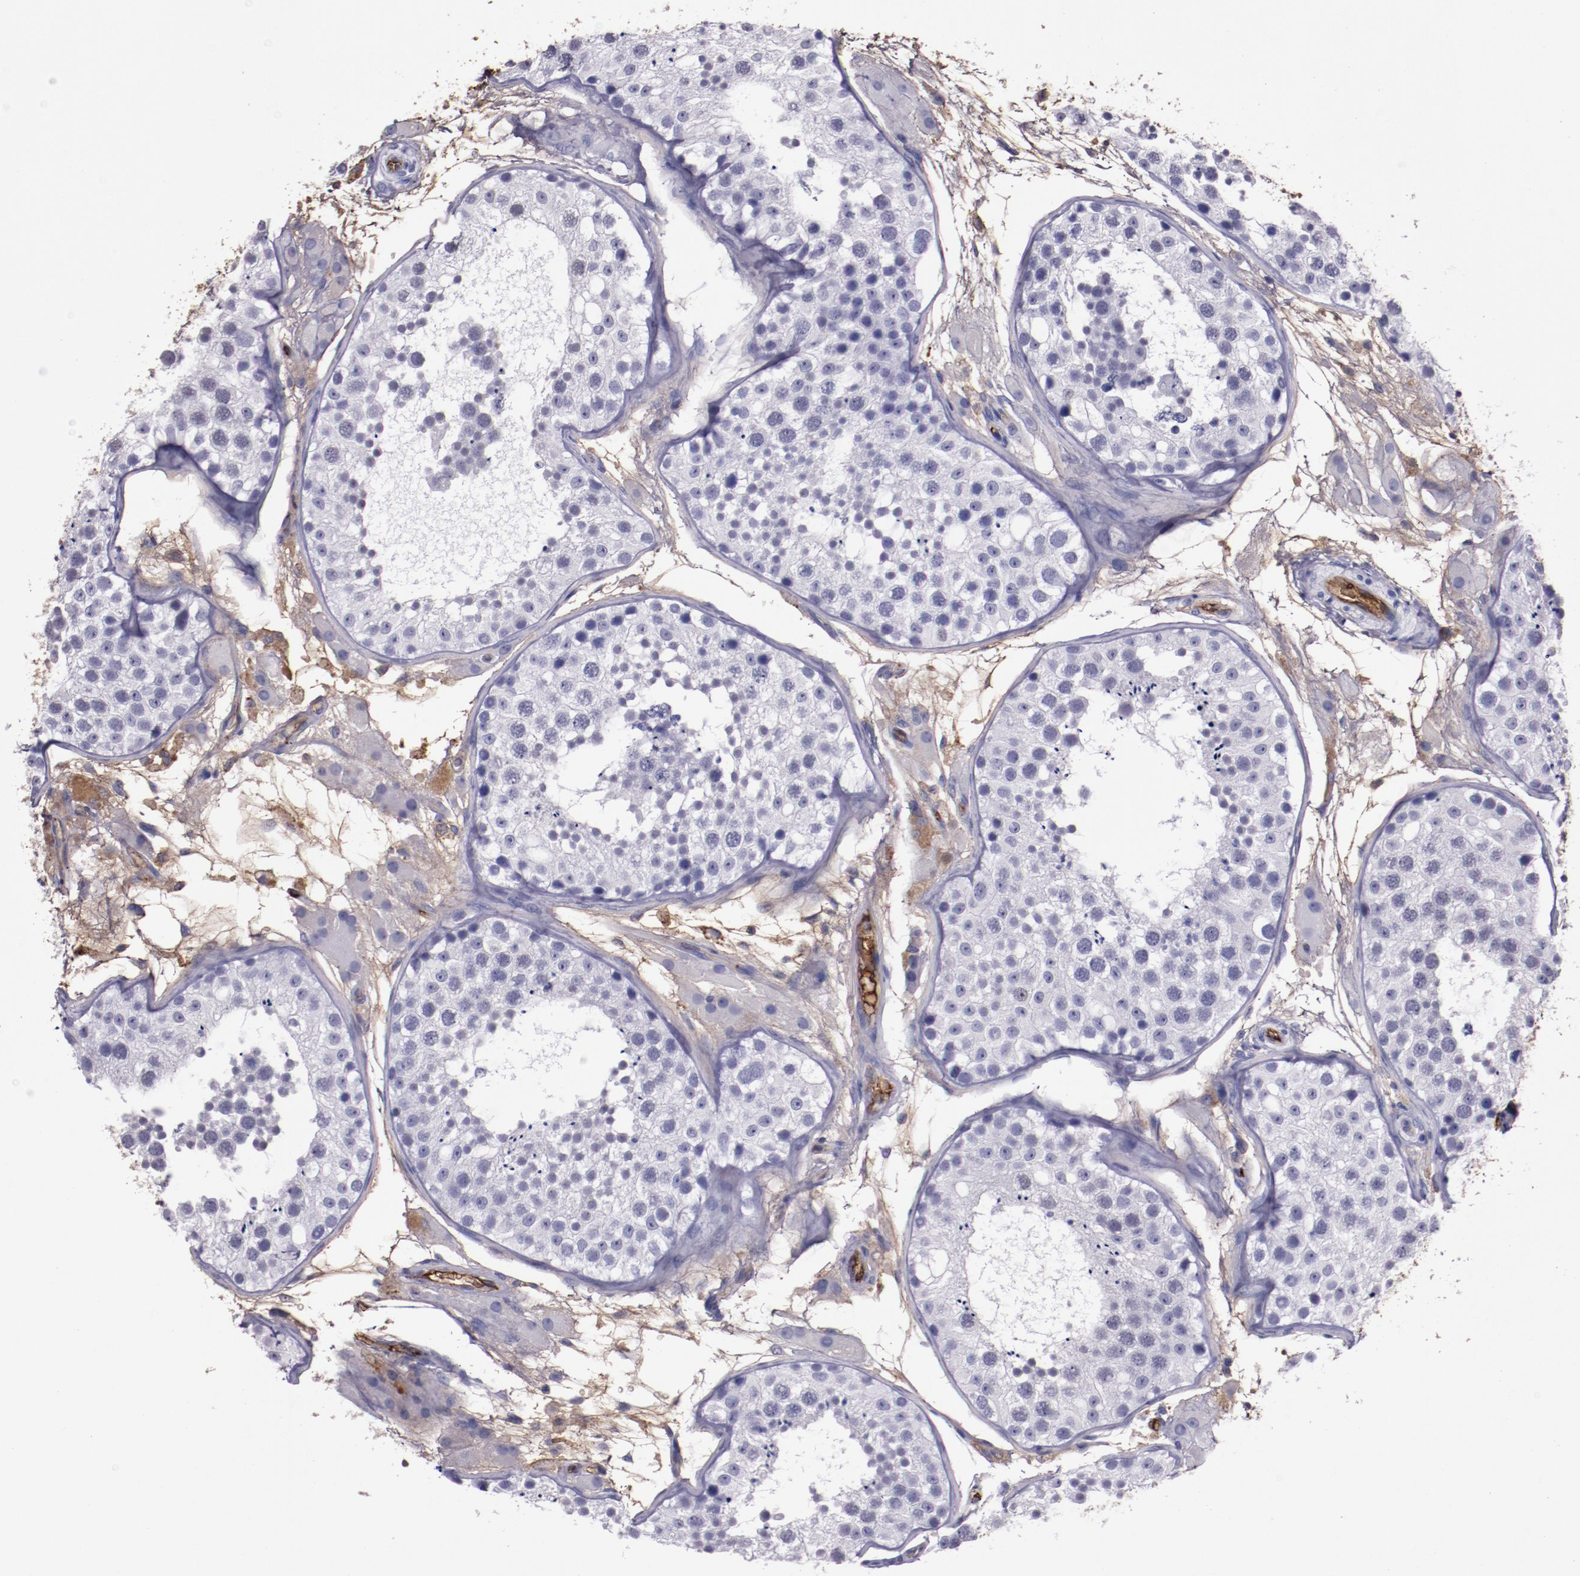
{"staining": {"intensity": "negative", "quantity": "none", "location": "none"}, "tissue": "testis", "cell_type": "Cells in seminiferous ducts", "image_type": "normal", "snomed": [{"axis": "morphology", "description": "Normal tissue, NOS"}, {"axis": "topography", "description": "Testis"}], "caption": "Protein analysis of normal testis exhibits no significant staining in cells in seminiferous ducts.", "gene": "A2M", "patient": {"sex": "male", "age": 26}}